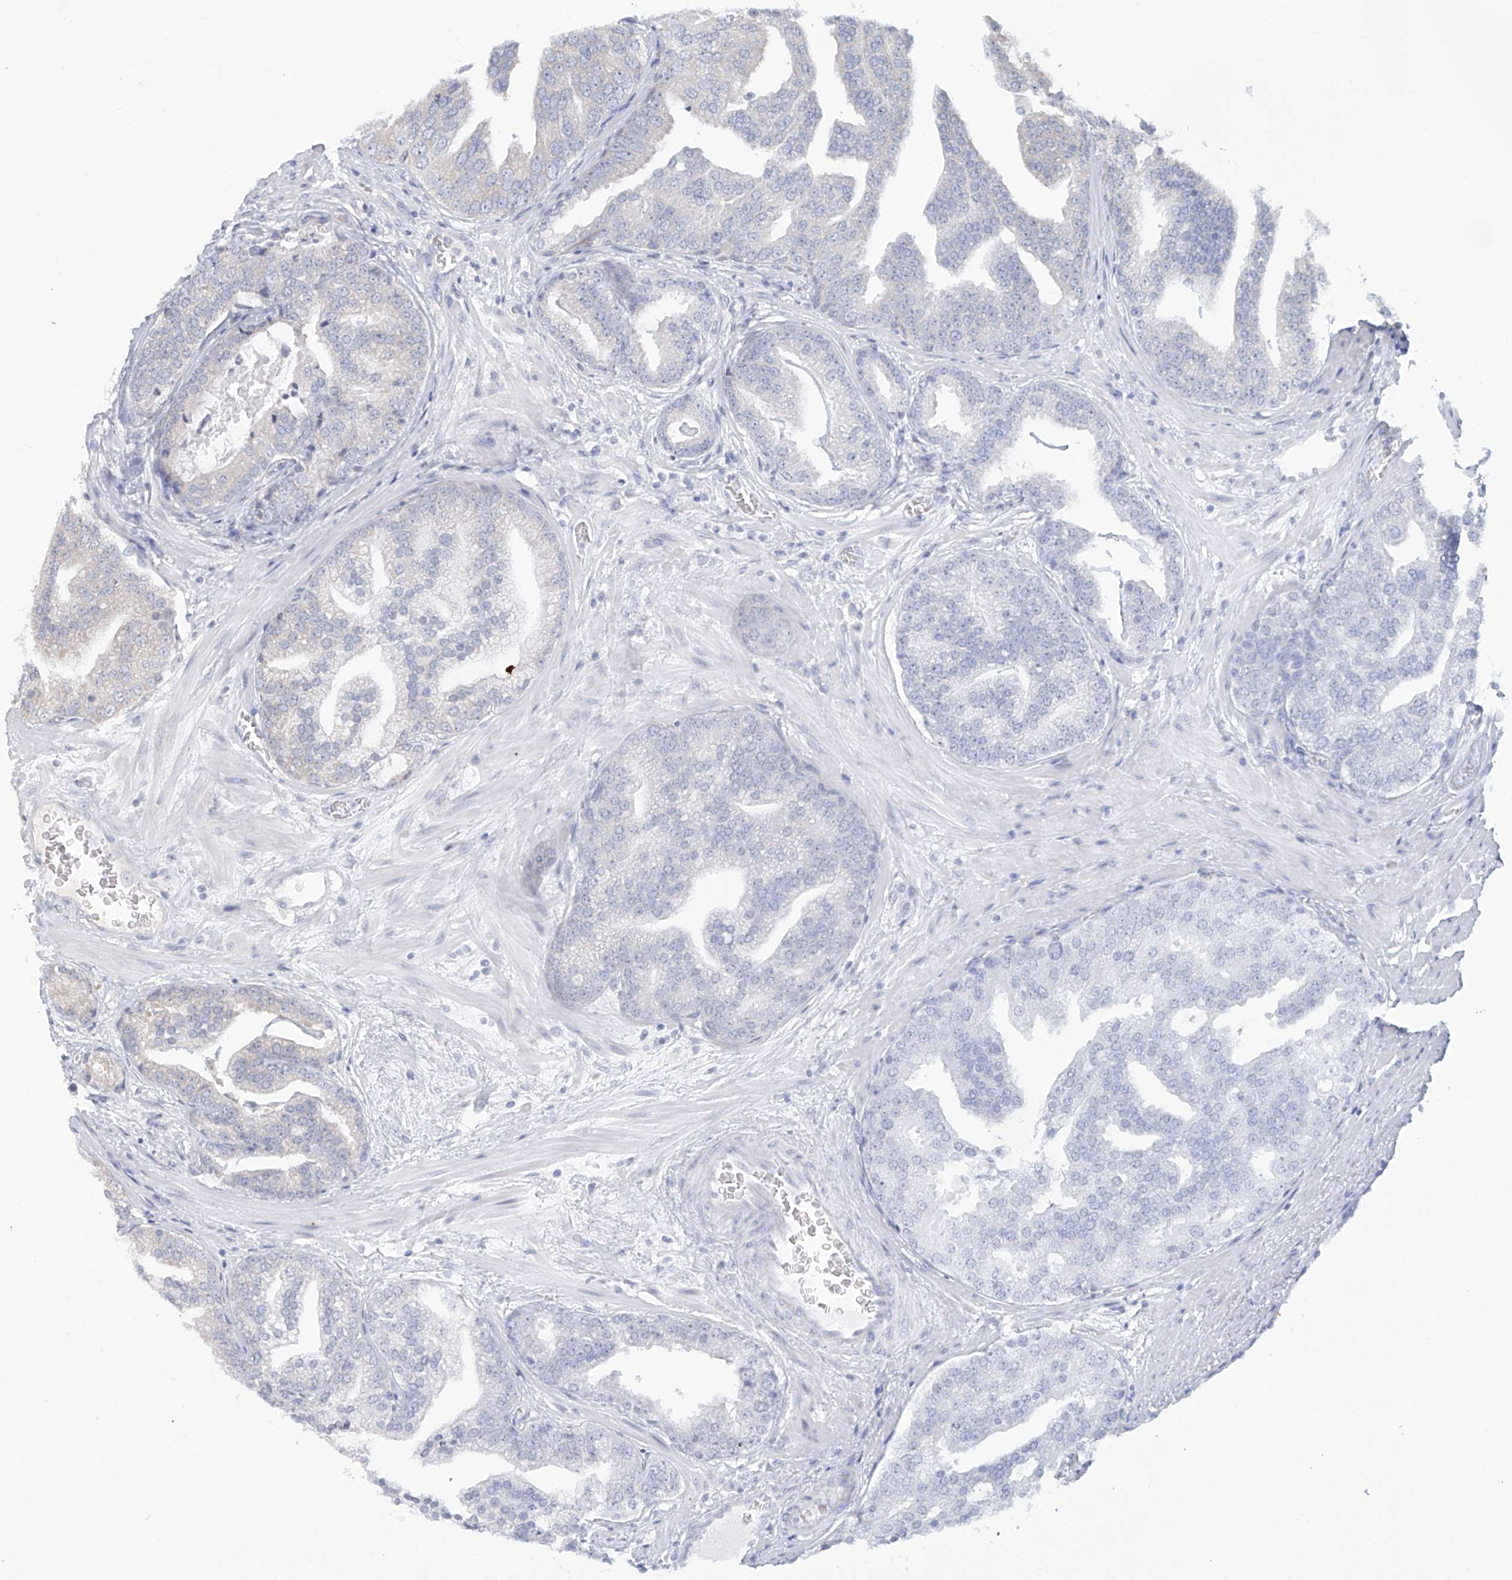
{"staining": {"intensity": "weak", "quantity": "<25%", "location": "cytoplasmic/membranous"}, "tissue": "prostate cancer", "cell_type": "Tumor cells", "image_type": "cancer", "snomed": [{"axis": "morphology", "description": "Adenocarcinoma, Low grade"}, {"axis": "topography", "description": "Prostate"}], "caption": "There is no significant positivity in tumor cells of prostate cancer (adenocarcinoma (low-grade)). (Brightfield microscopy of DAB (3,3'-diaminobenzidine) immunohistochemistry (IHC) at high magnification).", "gene": "FAM83B", "patient": {"sex": "male", "age": 67}}